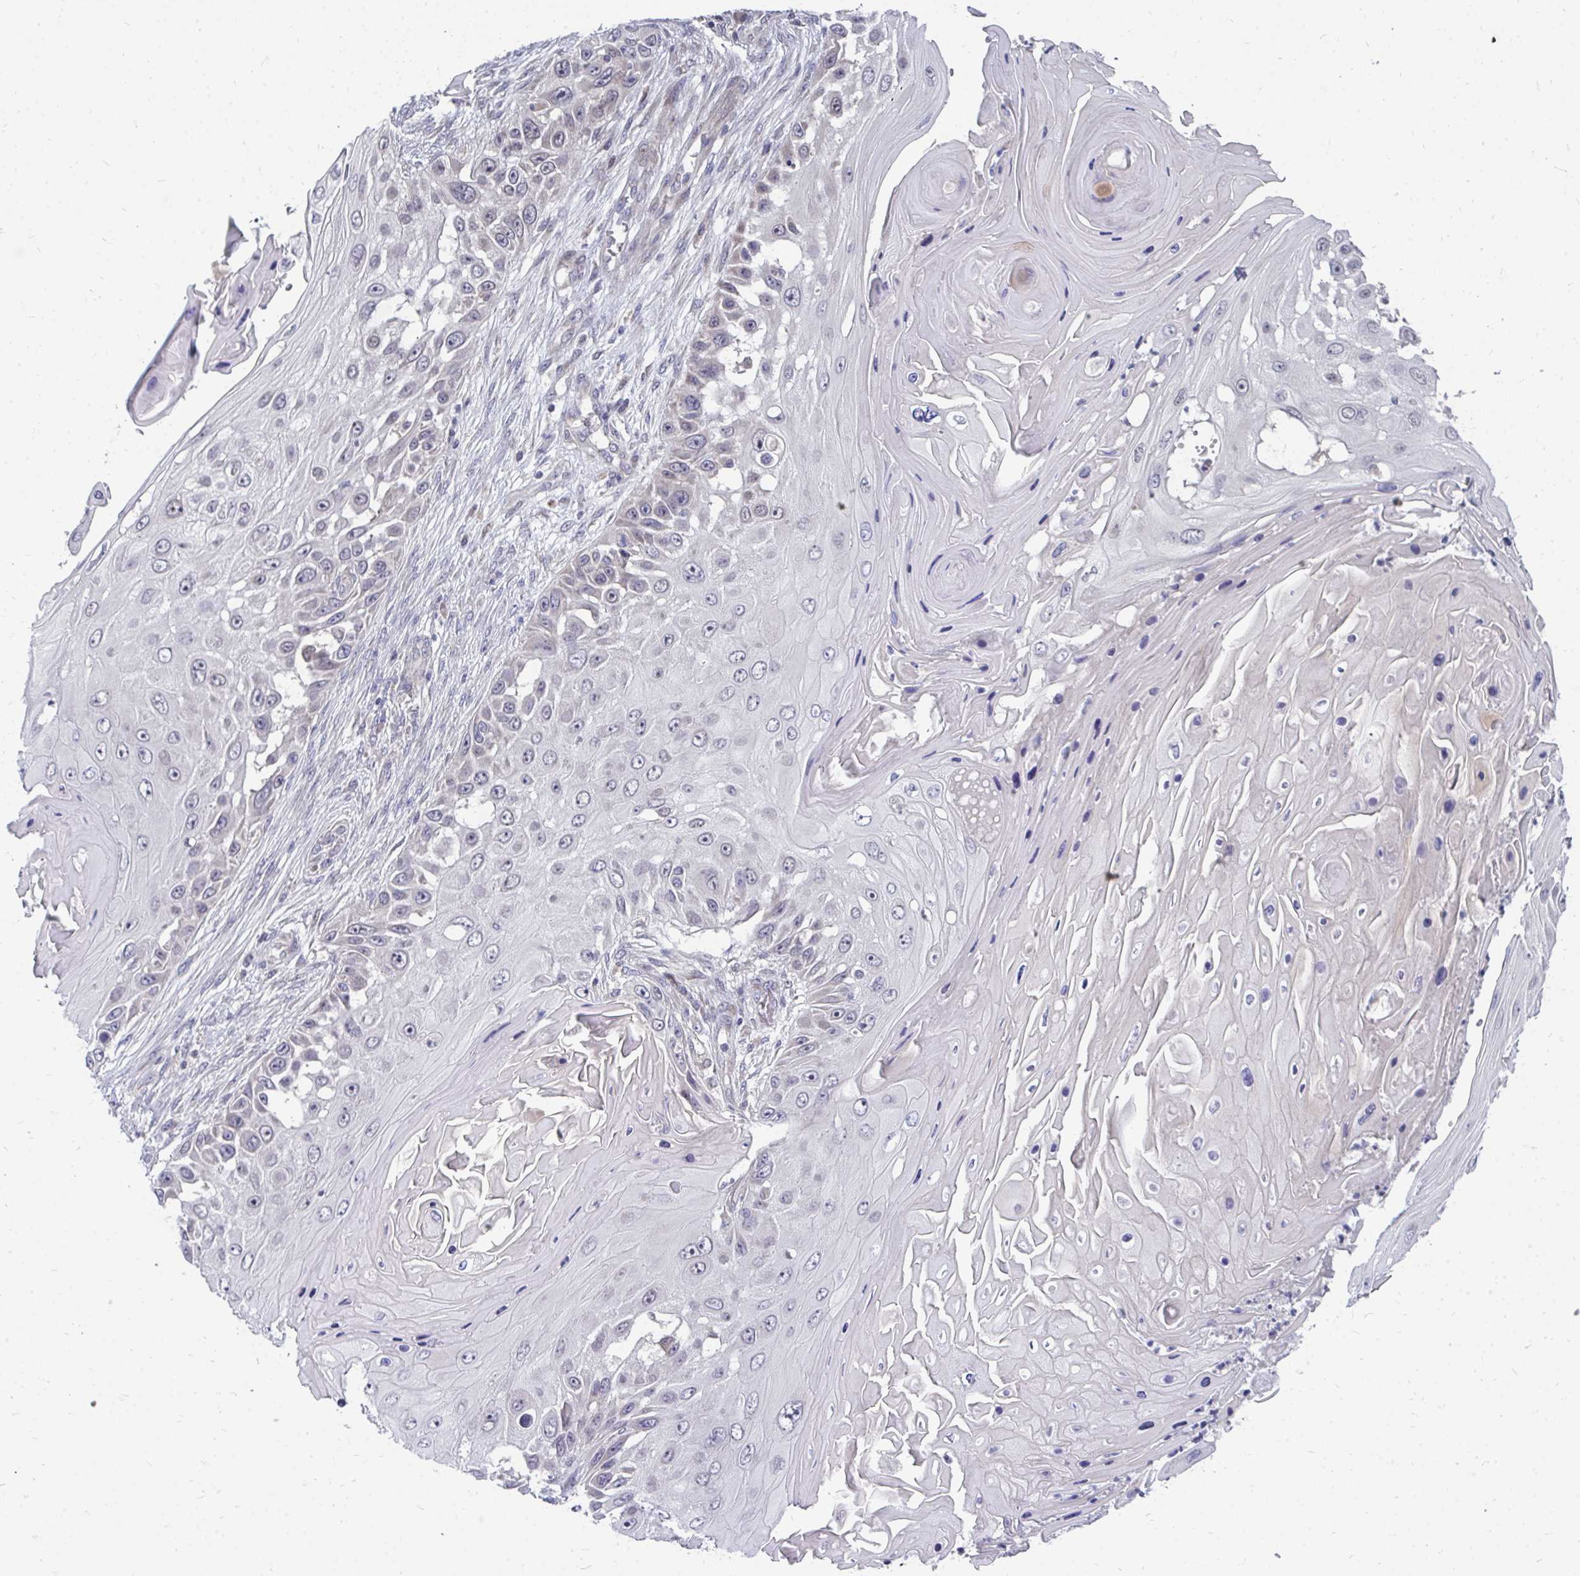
{"staining": {"intensity": "negative", "quantity": "none", "location": "none"}, "tissue": "skin cancer", "cell_type": "Tumor cells", "image_type": "cancer", "snomed": [{"axis": "morphology", "description": "Squamous cell carcinoma, NOS"}, {"axis": "topography", "description": "Skin"}], "caption": "This is an immunohistochemistry (IHC) histopathology image of squamous cell carcinoma (skin). There is no expression in tumor cells.", "gene": "MROH8", "patient": {"sex": "female", "age": 44}}